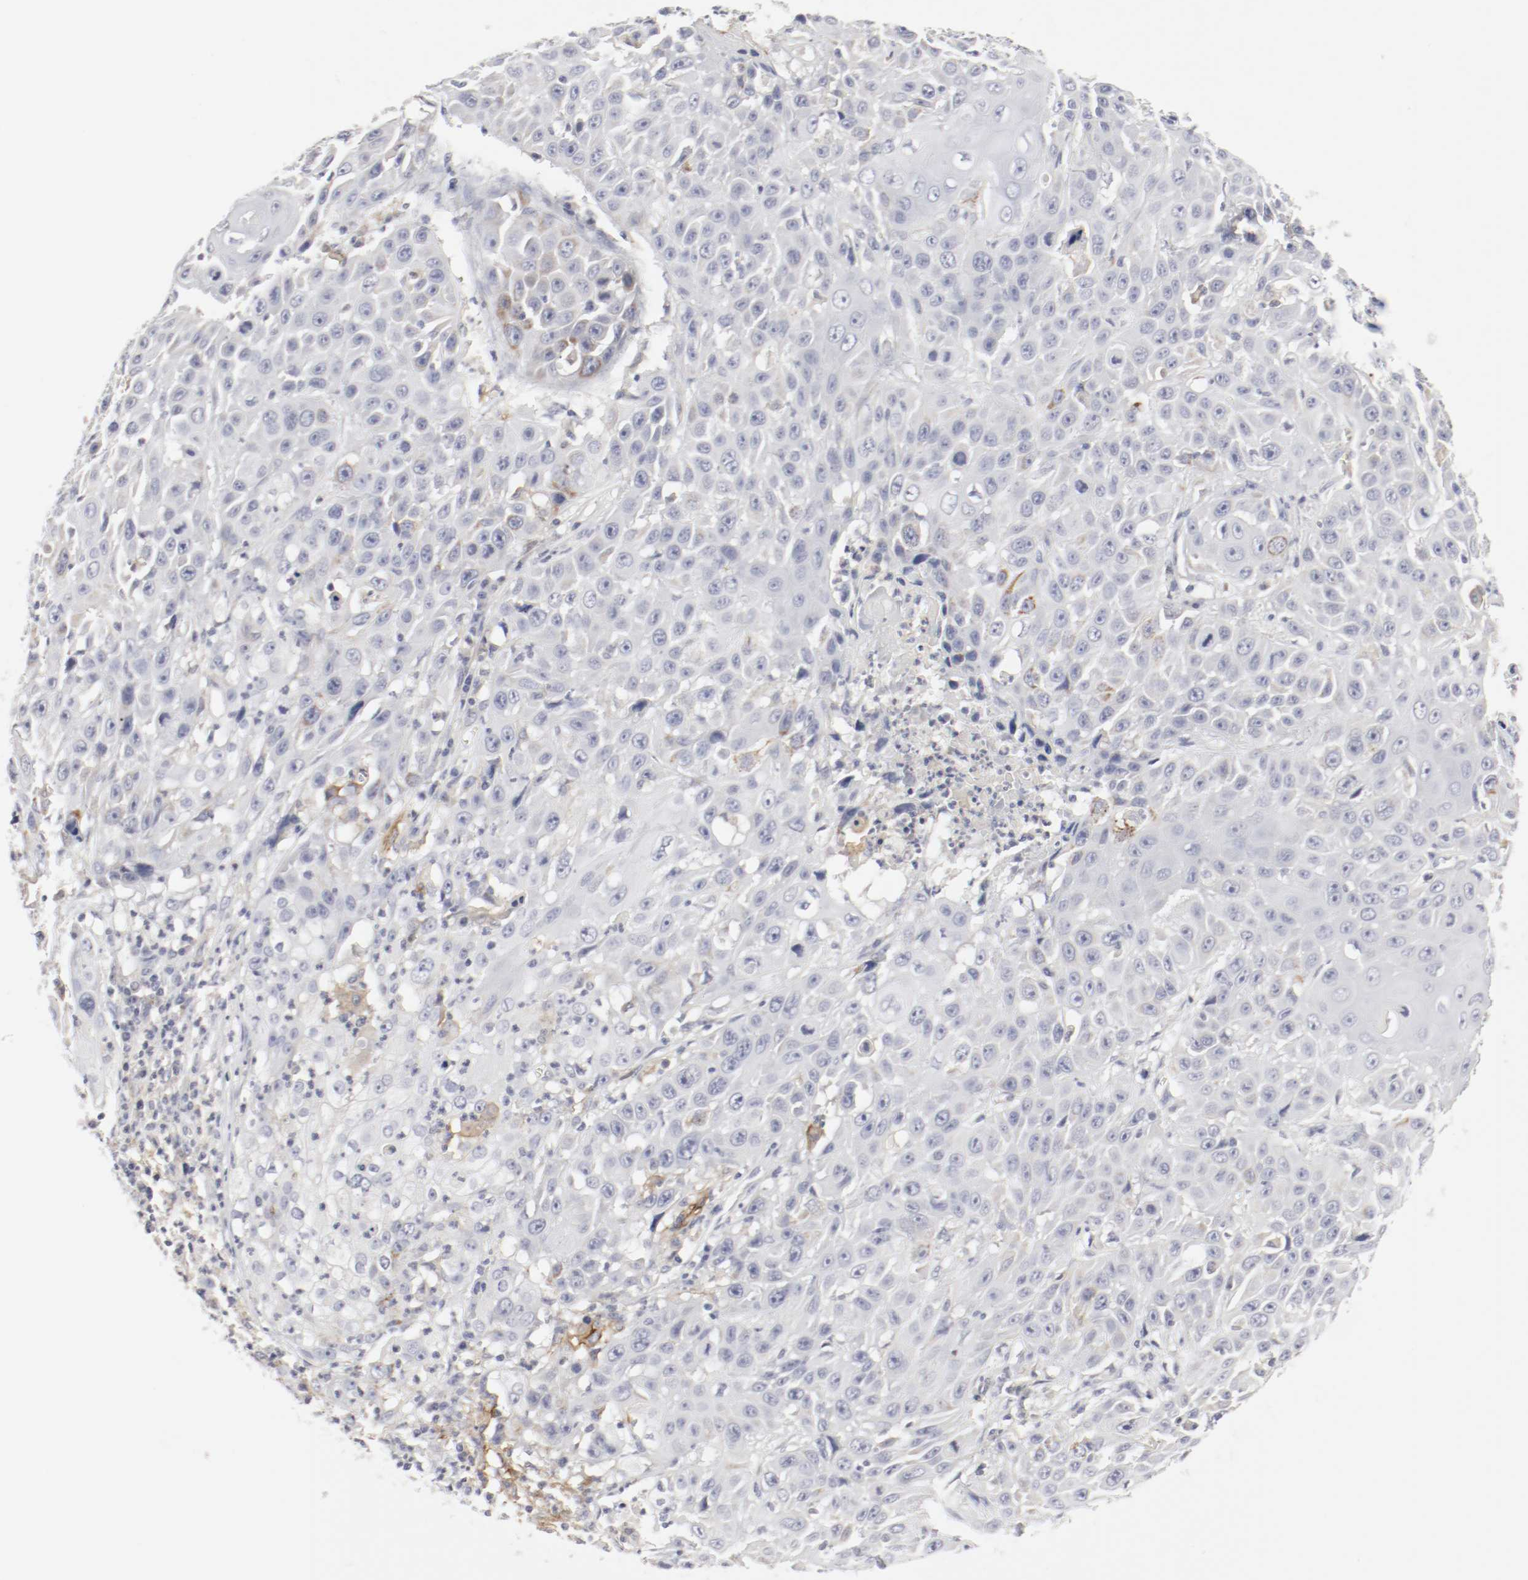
{"staining": {"intensity": "moderate", "quantity": "<25%", "location": "cytoplasmic/membranous"}, "tissue": "cervical cancer", "cell_type": "Tumor cells", "image_type": "cancer", "snomed": [{"axis": "morphology", "description": "Squamous cell carcinoma, NOS"}, {"axis": "topography", "description": "Cervix"}], "caption": "The image exhibits a brown stain indicating the presence of a protein in the cytoplasmic/membranous of tumor cells in cervical squamous cell carcinoma.", "gene": "ITGAX", "patient": {"sex": "female", "age": 39}}